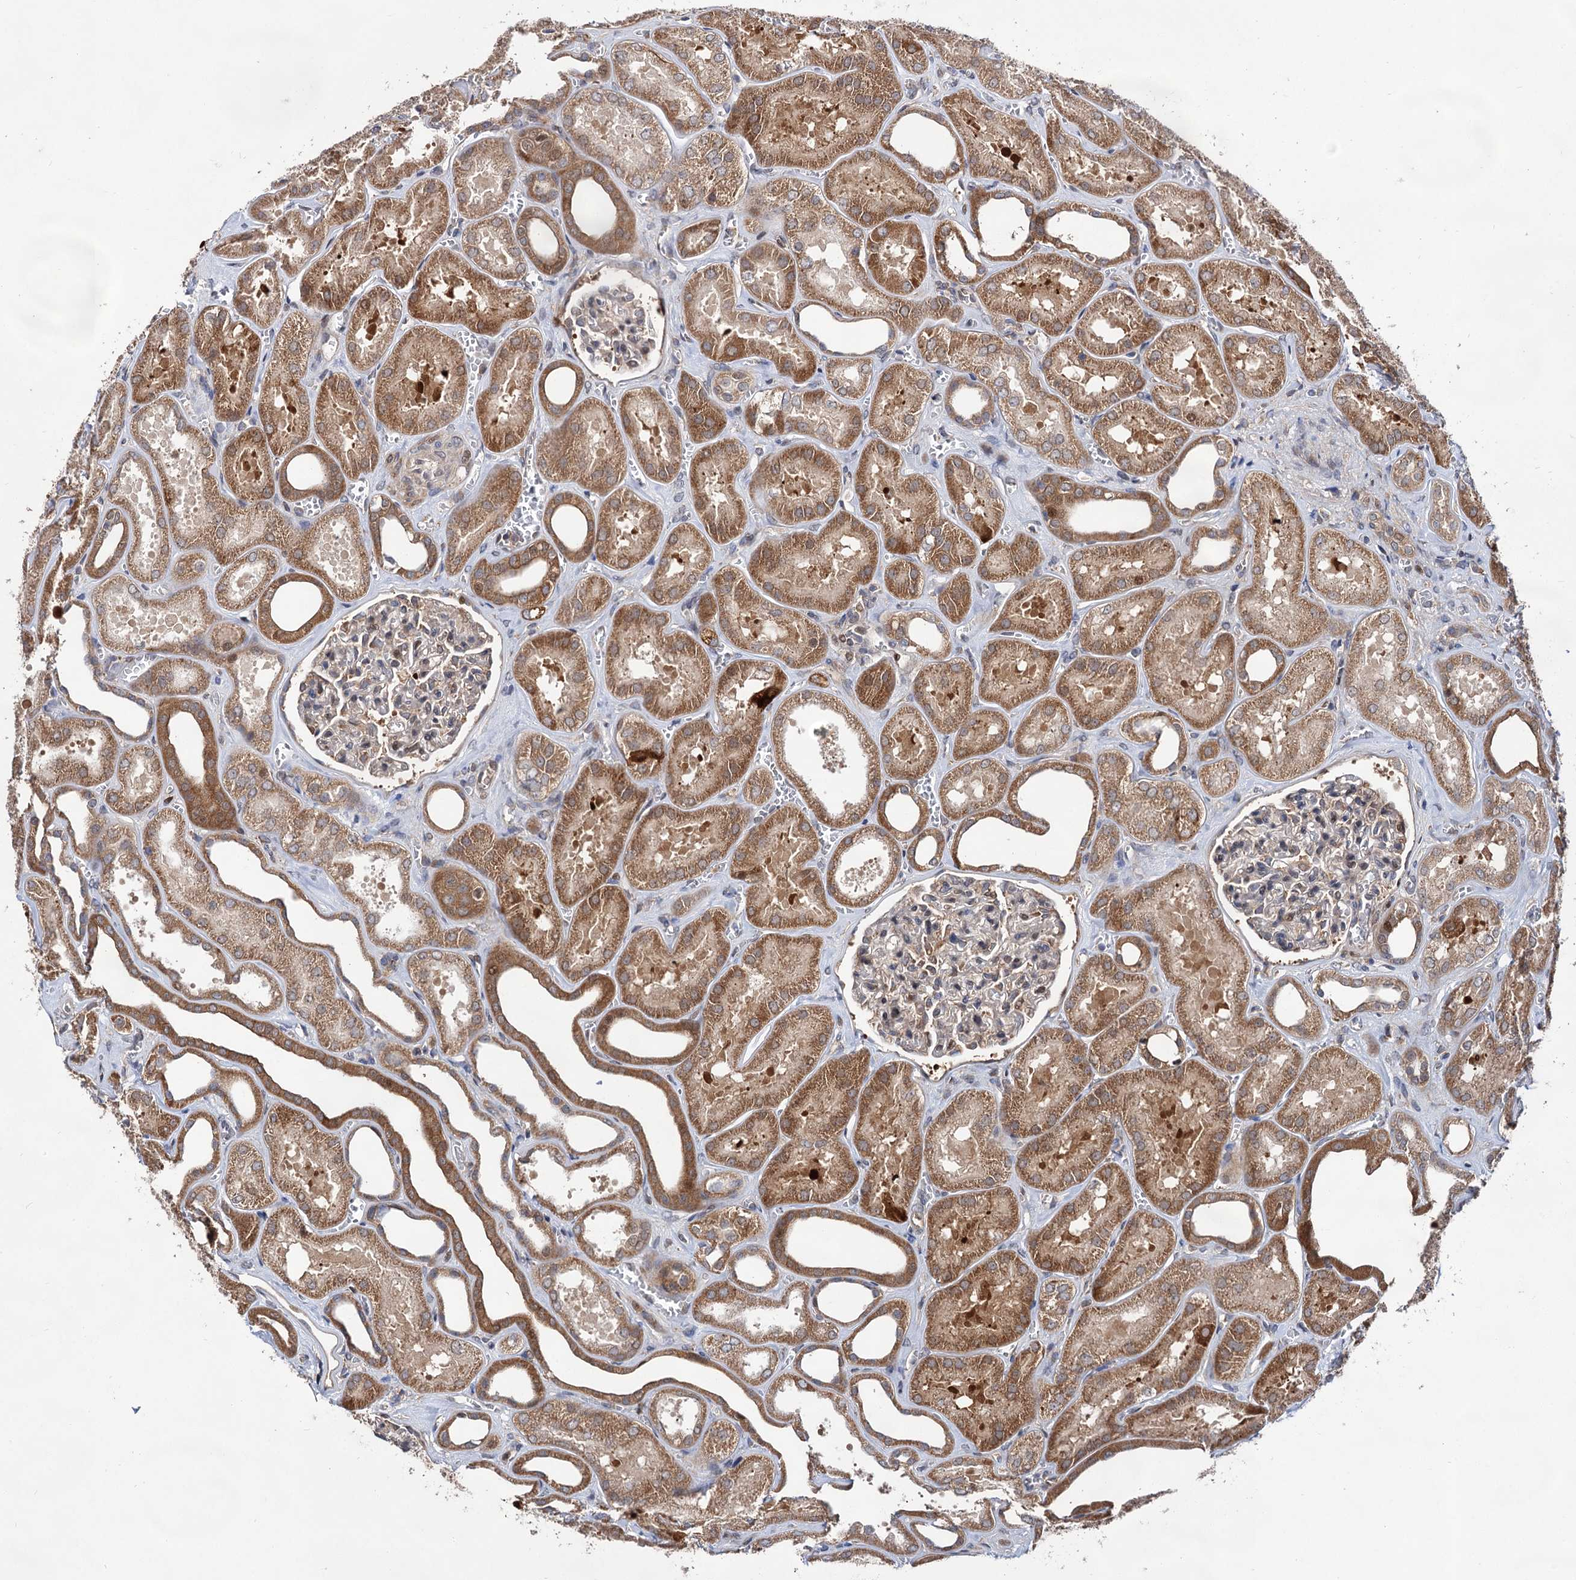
{"staining": {"intensity": "weak", "quantity": "25%-75%", "location": "cytoplasmic/membranous"}, "tissue": "kidney", "cell_type": "Cells in glomeruli", "image_type": "normal", "snomed": [{"axis": "morphology", "description": "Normal tissue, NOS"}, {"axis": "morphology", "description": "Adenocarcinoma, NOS"}, {"axis": "topography", "description": "Kidney"}], "caption": "Weak cytoplasmic/membranous positivity for a protein is seen in about 25%-75% of cells in glomeruli of normal kidney using immunohistochemistry.", "gene": "NAA25", "patient": {"sex": "female", "age": 68}}